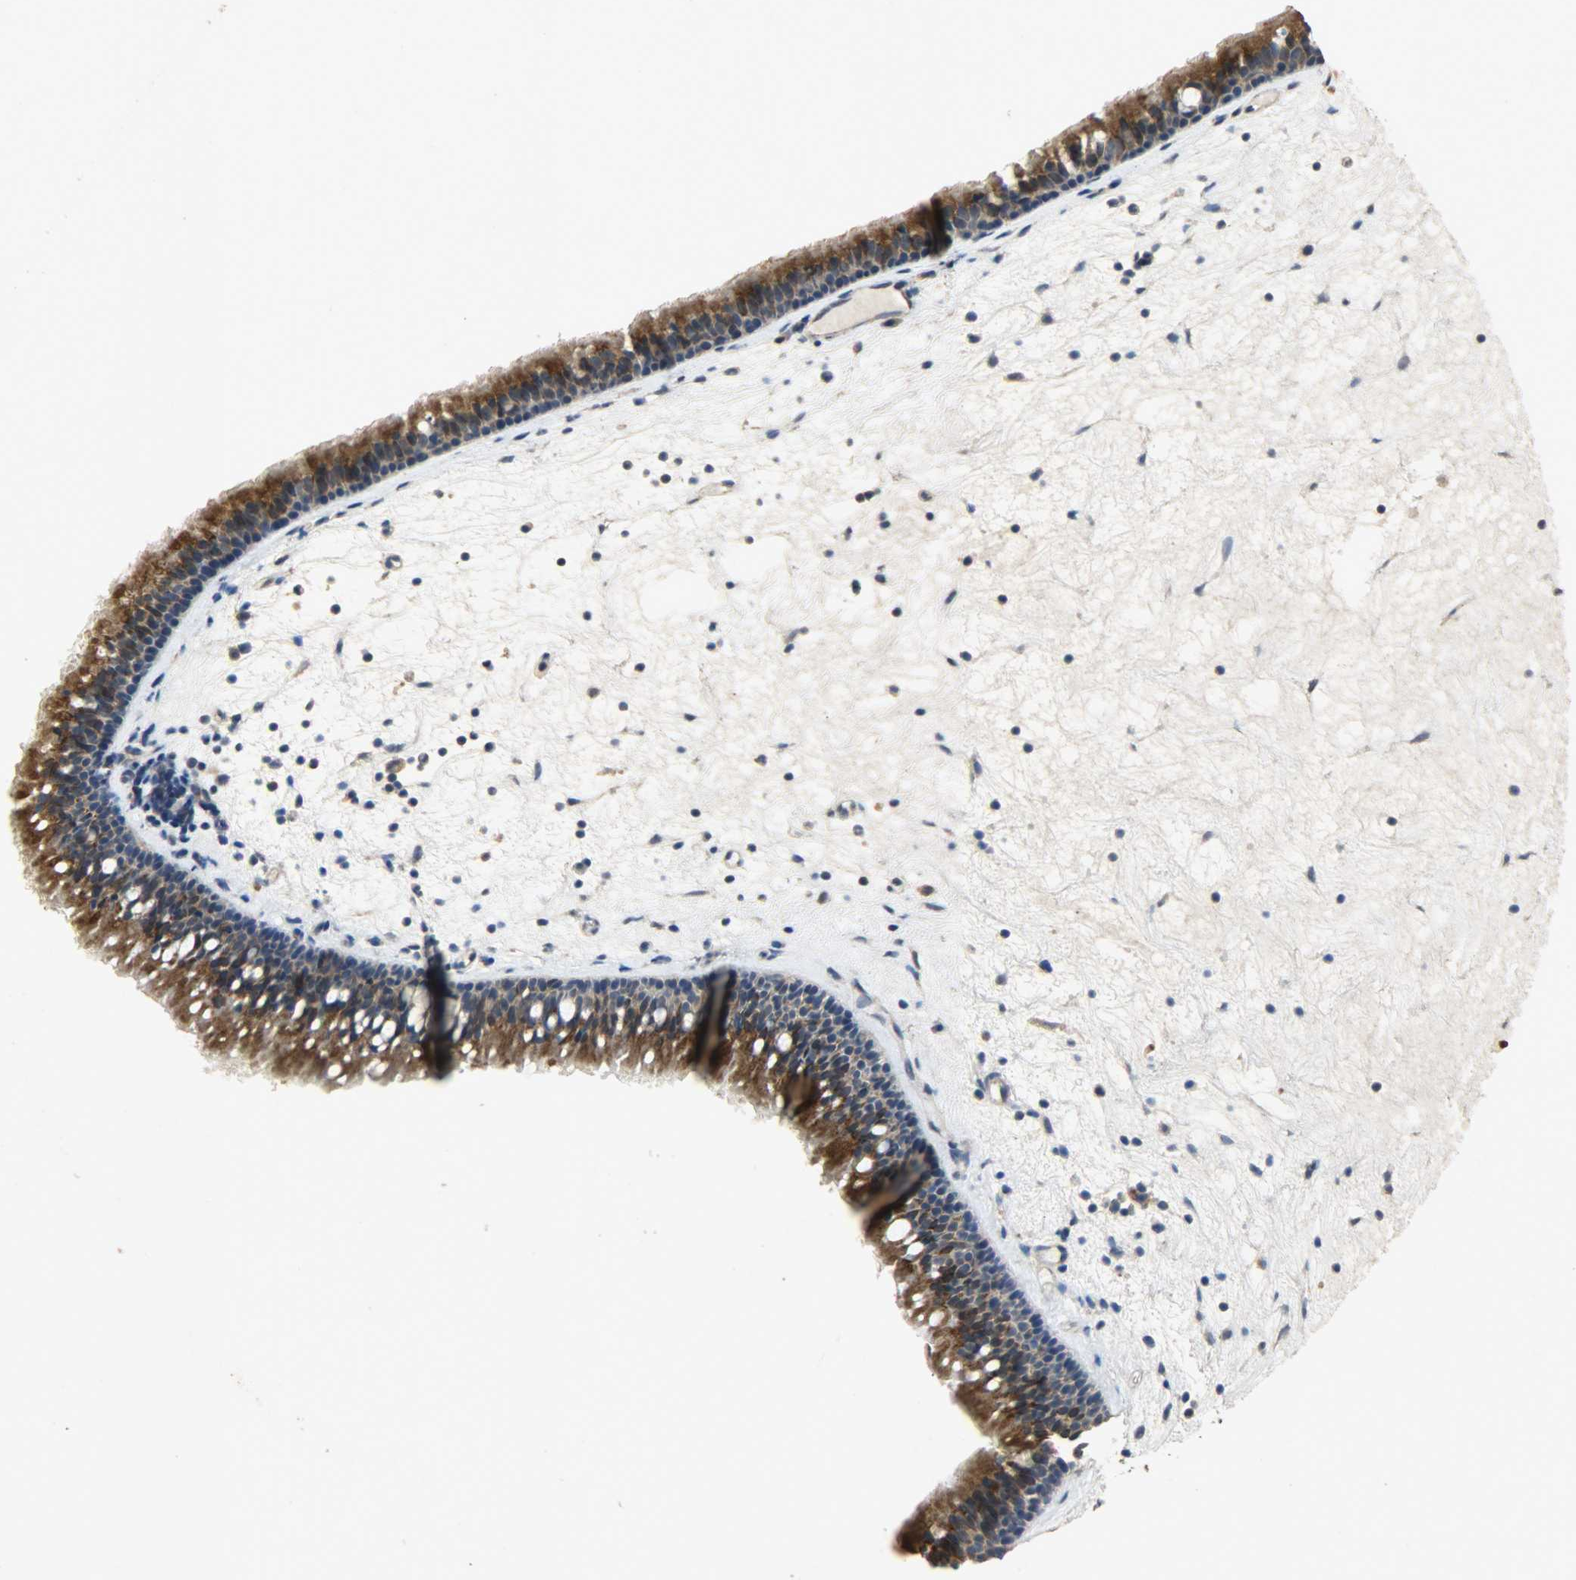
{"staining": {"intensity": "strong", "quantity": ">75%", "location": "cytoplasmic/membranous"}, "tissue": "nasopharynx", "cell_type": "Respiratory epithelial cells", "image_type": "normal", "snomed": [{"axis": "morphology", "description": "Normal tissue, NOS"}, {"axis": "topography", "description": "Nasopharynx"}], "caption": "Immunohistochemical staining of benign human nasopharynx demonstrates >75% levels of strong cytoplasmic/membranous protein staining in about >75% of respiratory epithelial cells. (DAB (3,3'-diaminobenzidine) = brown stain, brightfield microscopy at high magnification).", "gene": "CDKN2C", "patient": {"sex": "female", "age": 78}}